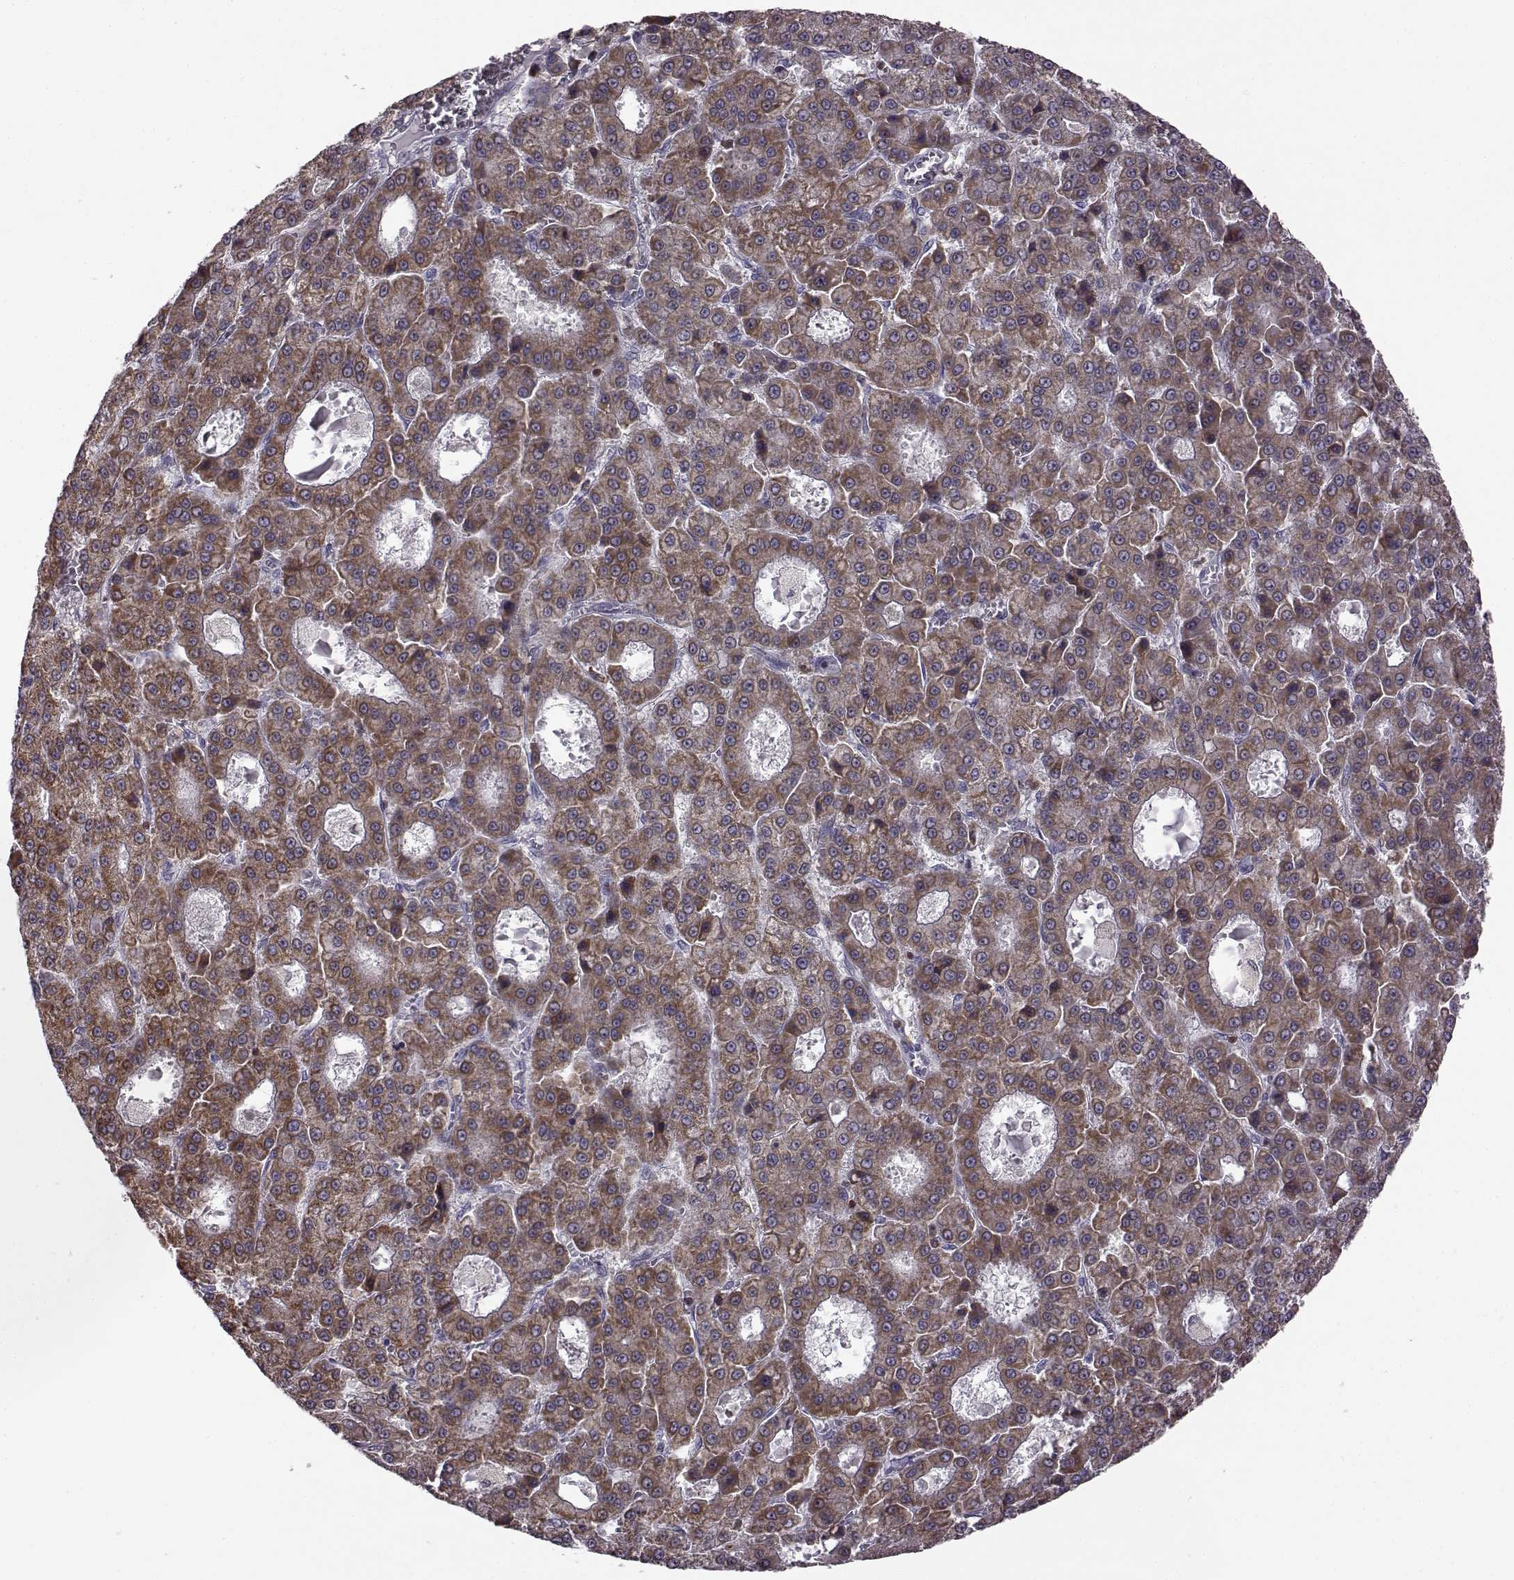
{"staining": {"intensity": "moderate", "quantity": ">75%", "location": "cytoplasmic/membranous"}, "tissue": "liver cancer", "cell_type": "Tumor cells", "image_type": "cancer", "snomed": [{"axis": "morphology", "description": "Carcinoma, Hepatocellular, NOS"}, {"axis": "topography", "description": "Liver"}], "caption": "Human liver hepatocellular carcinoma stained with a protein marker demonstrates moderate staining in tumor cells.", "gene": "DOK2", "patient": {"sex": "male", "age": 70}}